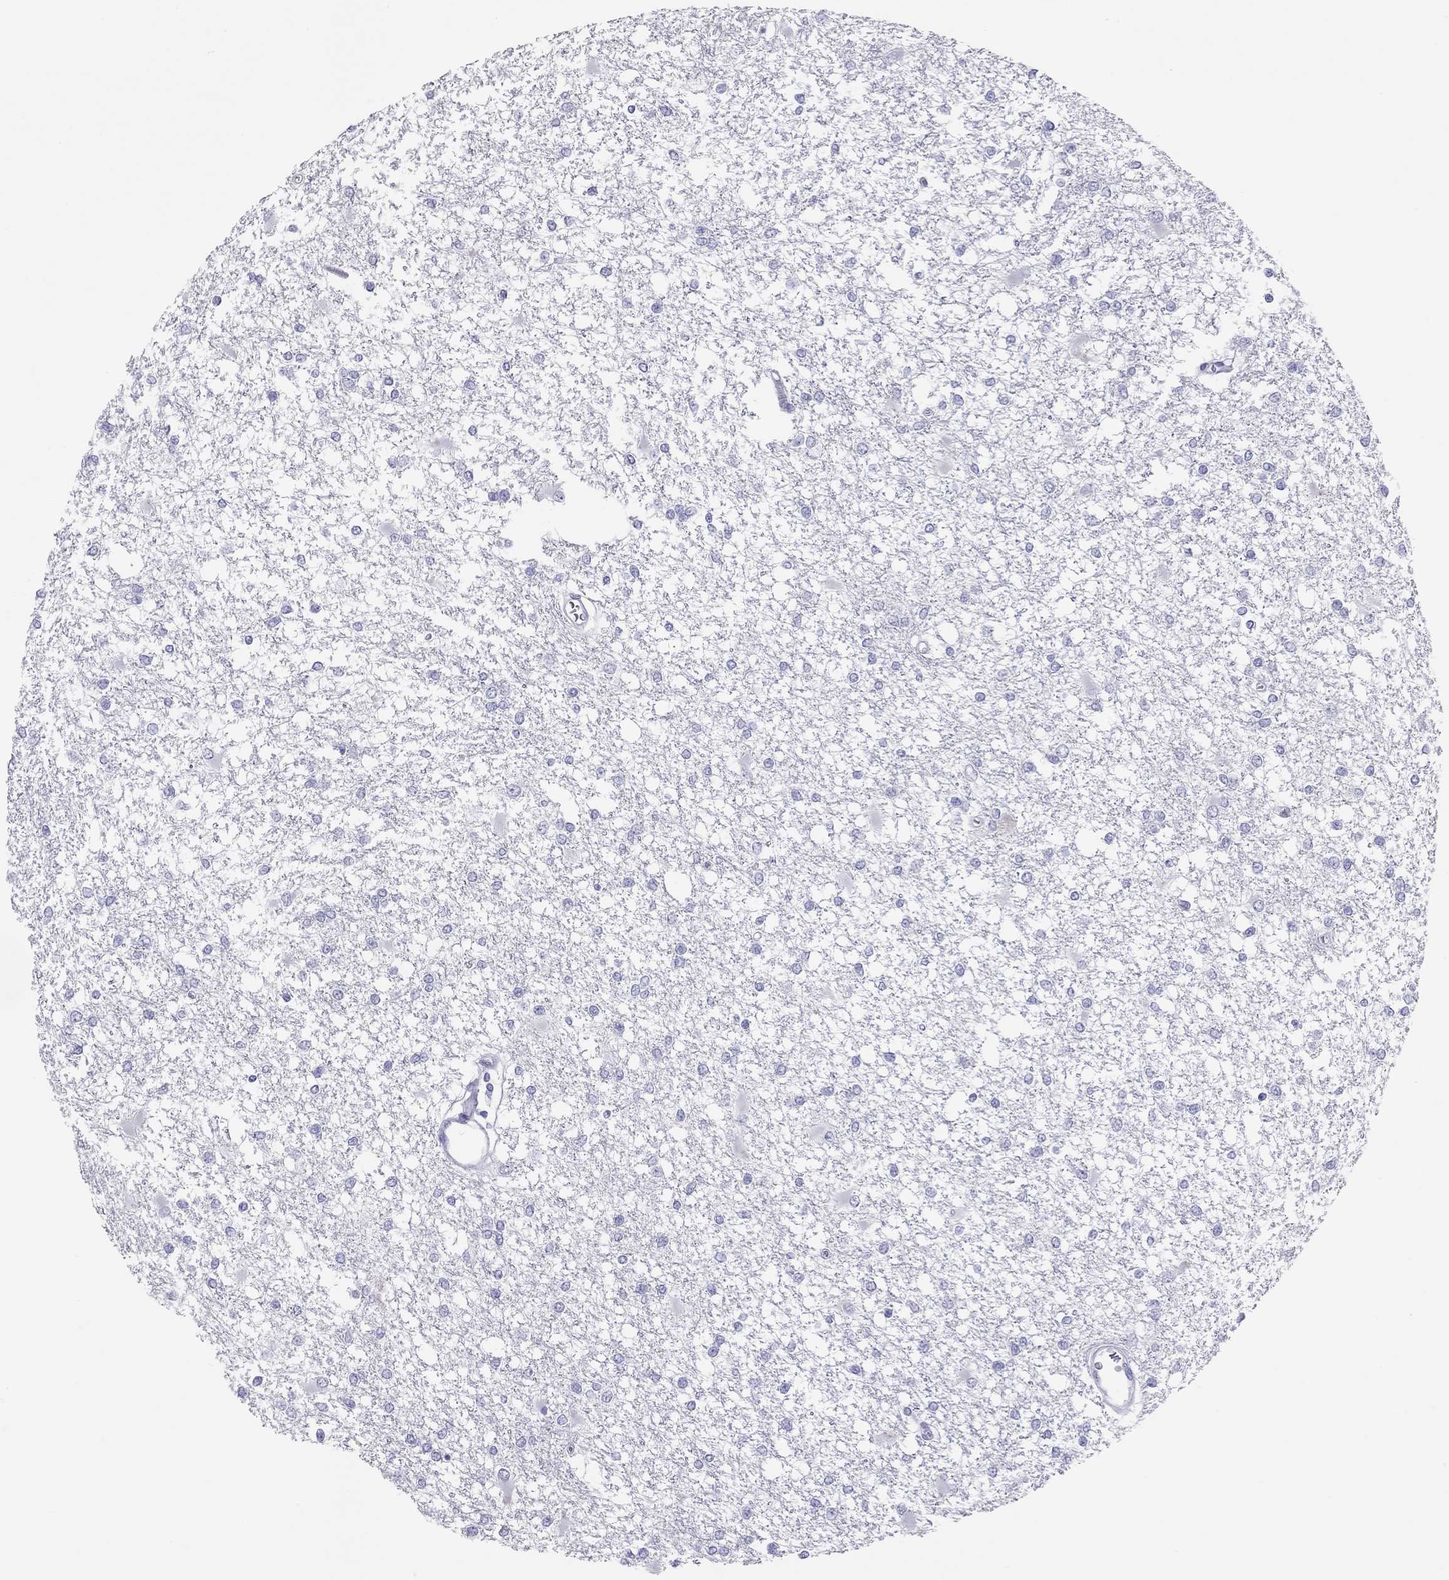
{"staining": {"intensity": "negative", "quantity": "none", "location": "none"}, "tissue": "glioma", "cell_type": "Tumor cells", "image_type": "cancer", "snomed": [{"axis": "morphology", "description": "Glioma, malignant, High grade"}, {"axis": "topography", "description": "Cerebral cortex"}], "caption": "An immunohistochemistry (IHC) micrograph of malignant glioma (high-grade) is shown. There is no staining in tumor cells of malignant glioma (high-grade).", "gene": "PSMB11", "patient": {"sex": "male", "age": 79}}